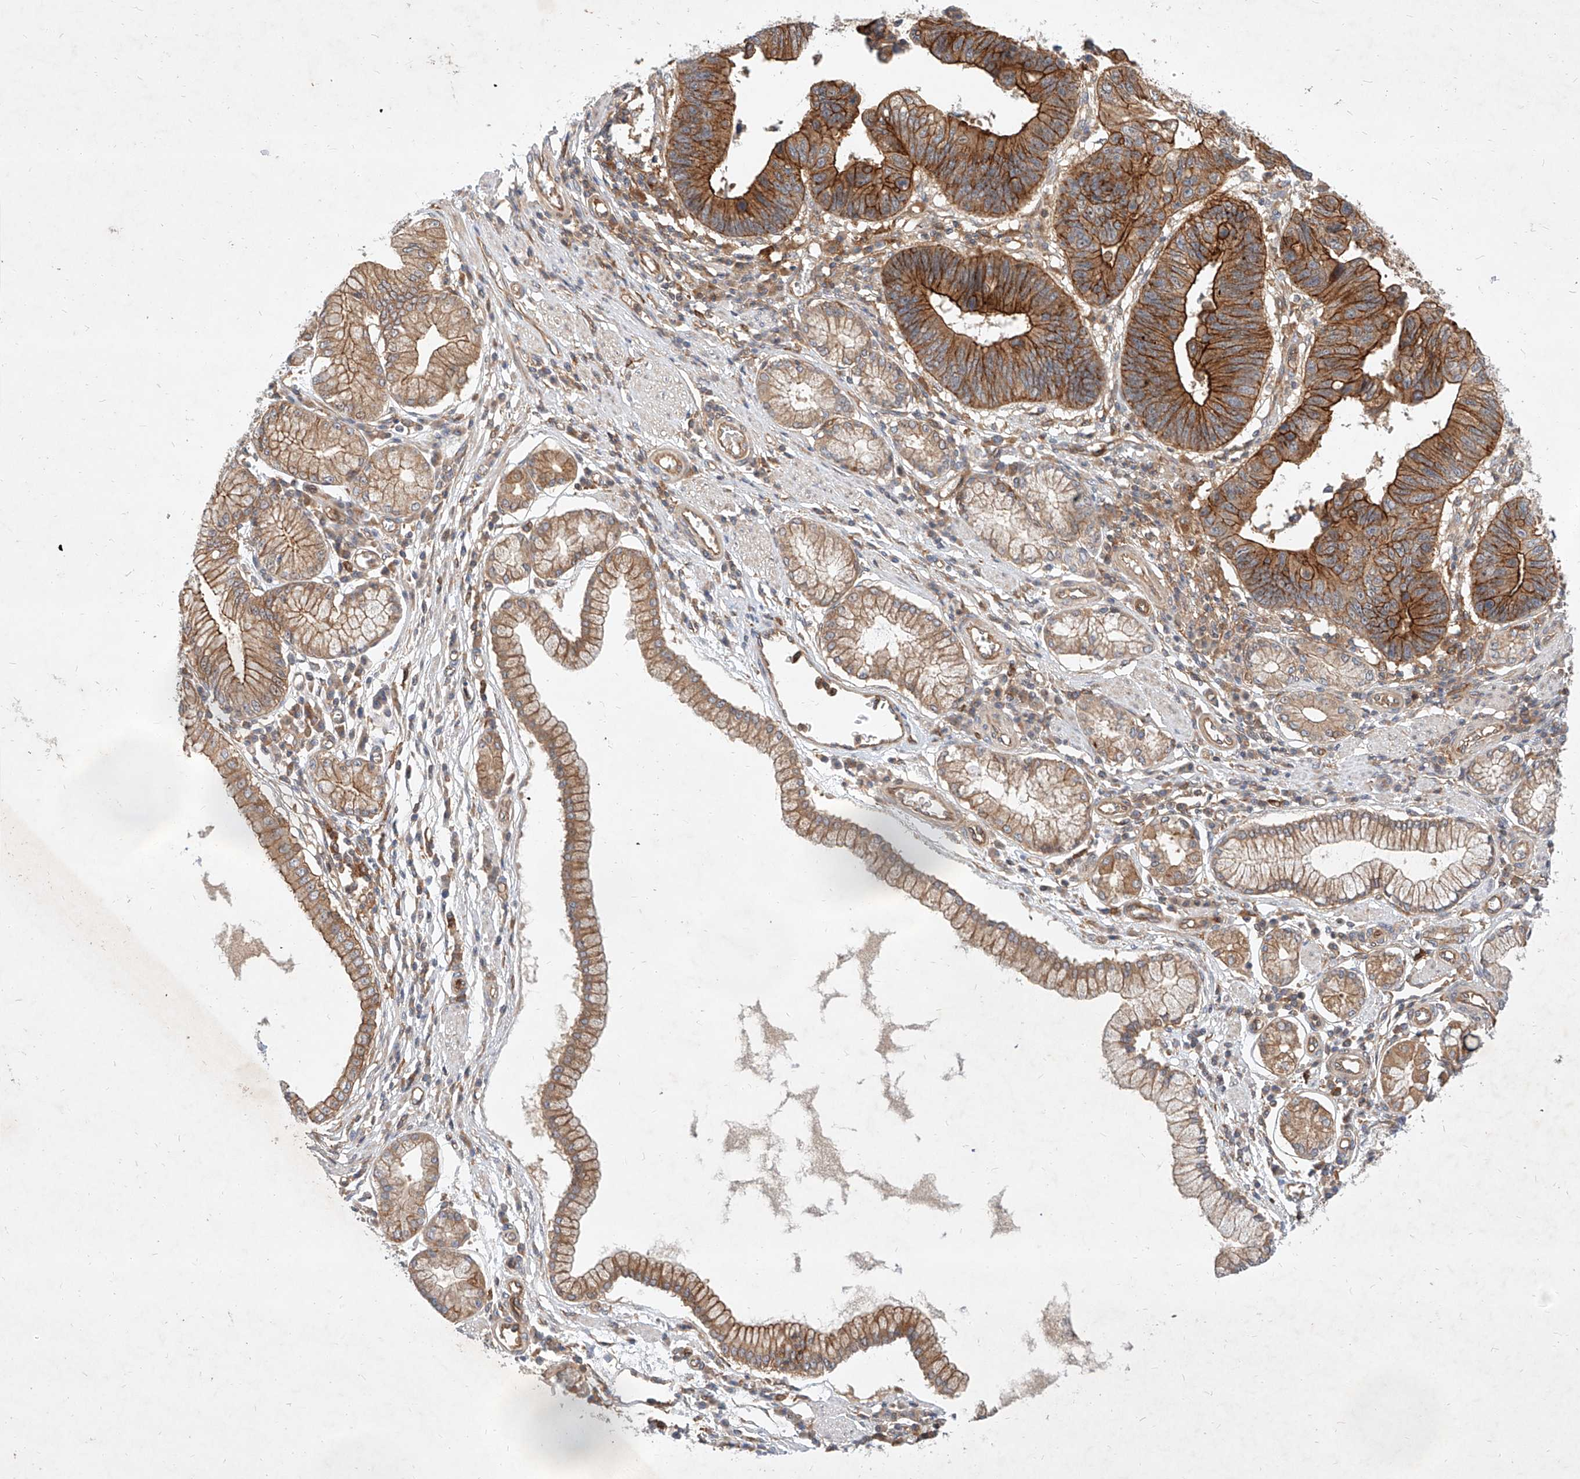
{"staining": {"intensity": "strong", "quantity": ">75%", "location": "cytoplasmic/membranous"}, "tissue": "stomach cancer", "cell_type": "Tumor cells", "image_type": "cancer", "snomed": [{"axis": "morphology", "description": "Adenocarcinoma, NOS"}, {"axis": "topography", "description": "Stomach"}], "caption": "Strong cytoplasmic/membranous staining for a protein is appreciated in about >75% of tumor cells of stomach adenocarcinoma using immunohistochemistry (IHC).", "gene": "NFAM1", "patient": {"sex": "male", "age": 59}}